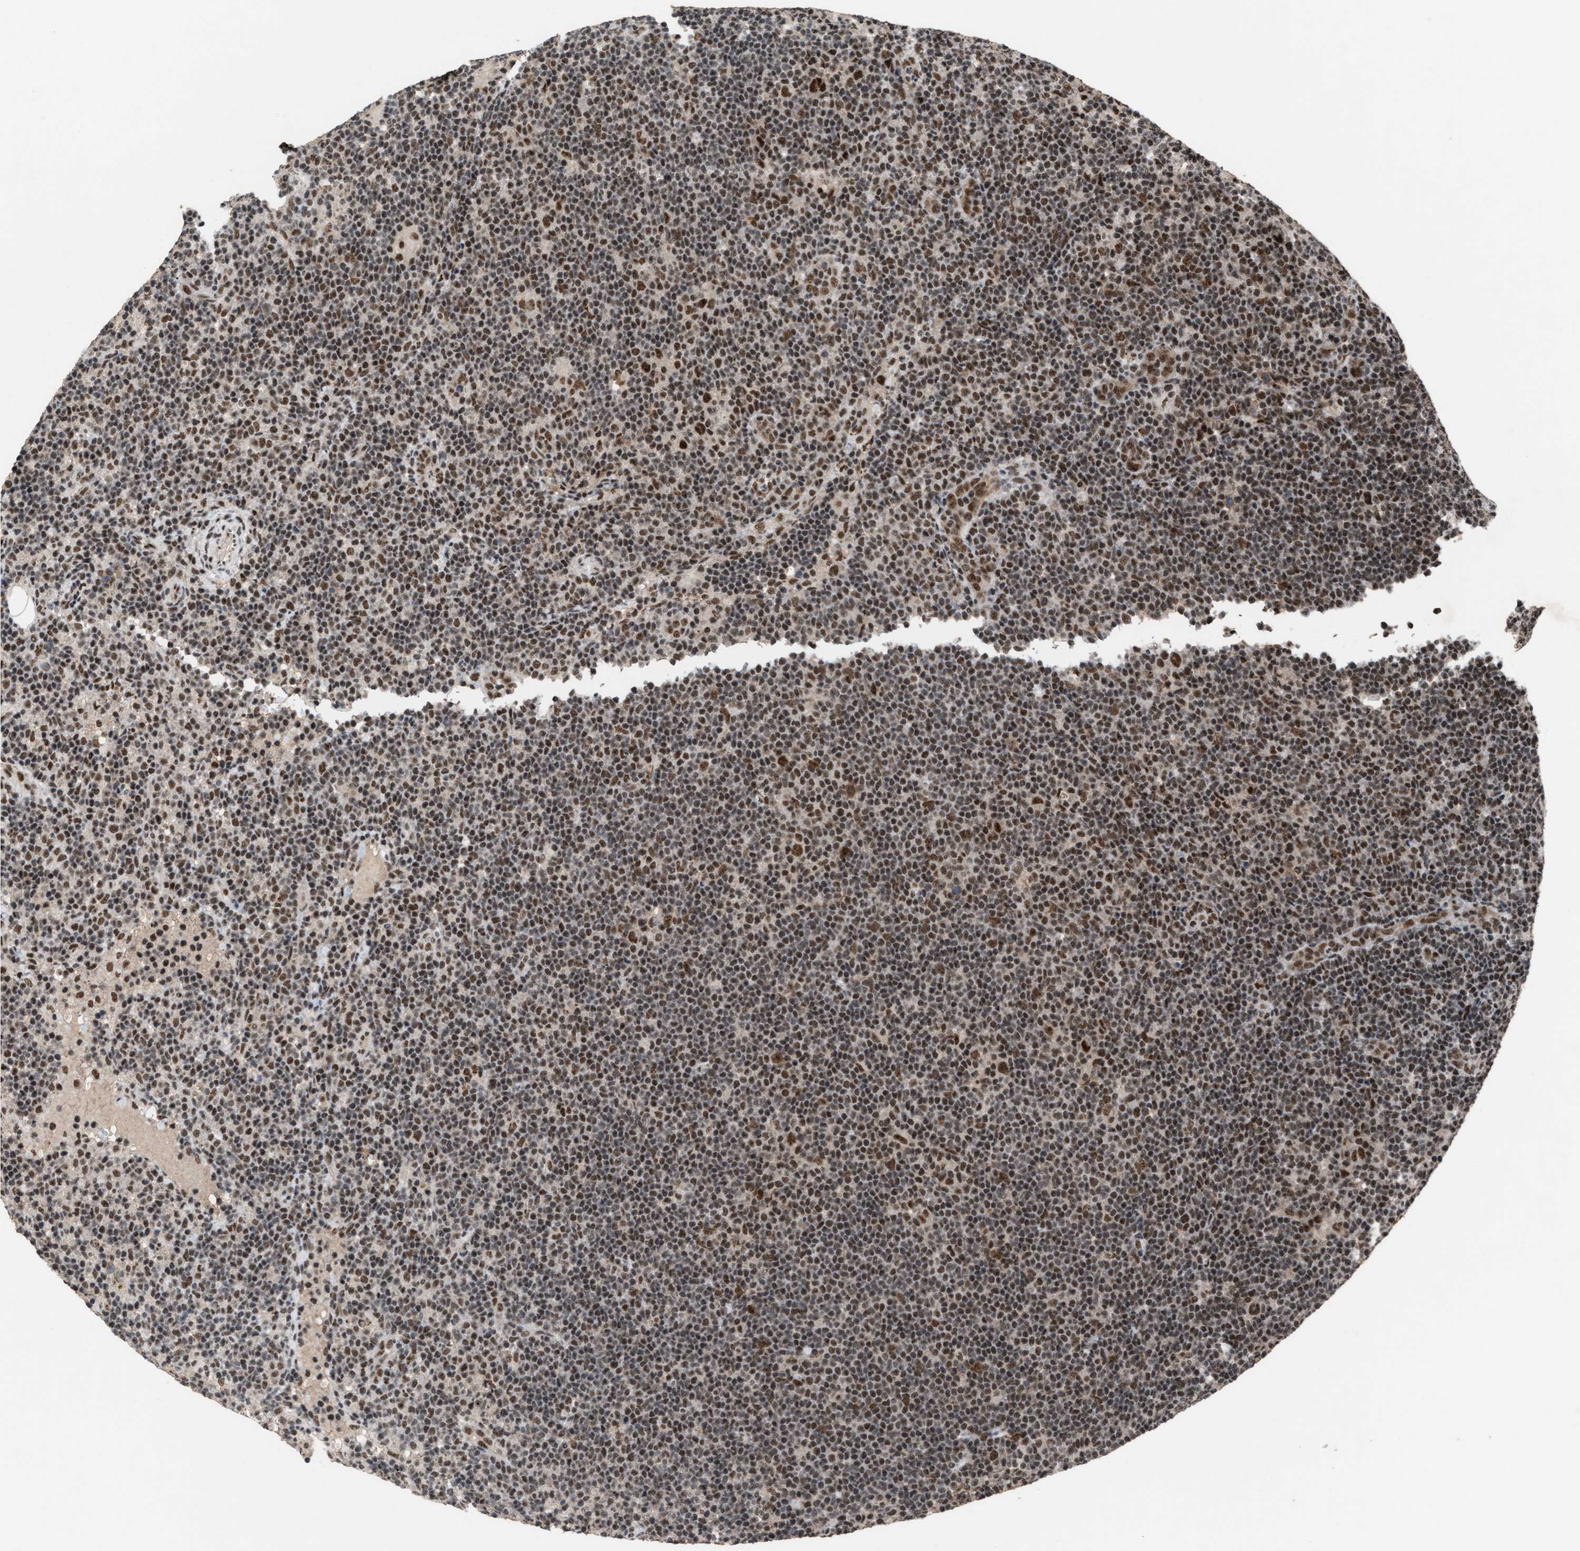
{"staining": {"intensity": "strong", "quantity": ">75%", "location": "nuclear"}, "tissue": "lymphoma", "cell_type": "Tumor cells", "image_type": "cancer", "snomed": [{"axis": "morphology", "description": "Hodgkin's disease, NOS"}, {"axis": "topography", "description": "Lymph node"}], "caption": "Strong nuclear expression for a protein is appreciated in about >75% of tumor cells of lymphoma using IHC.", "gene": "PRPF4", "patient": {"sex": "female", "age": 57}}